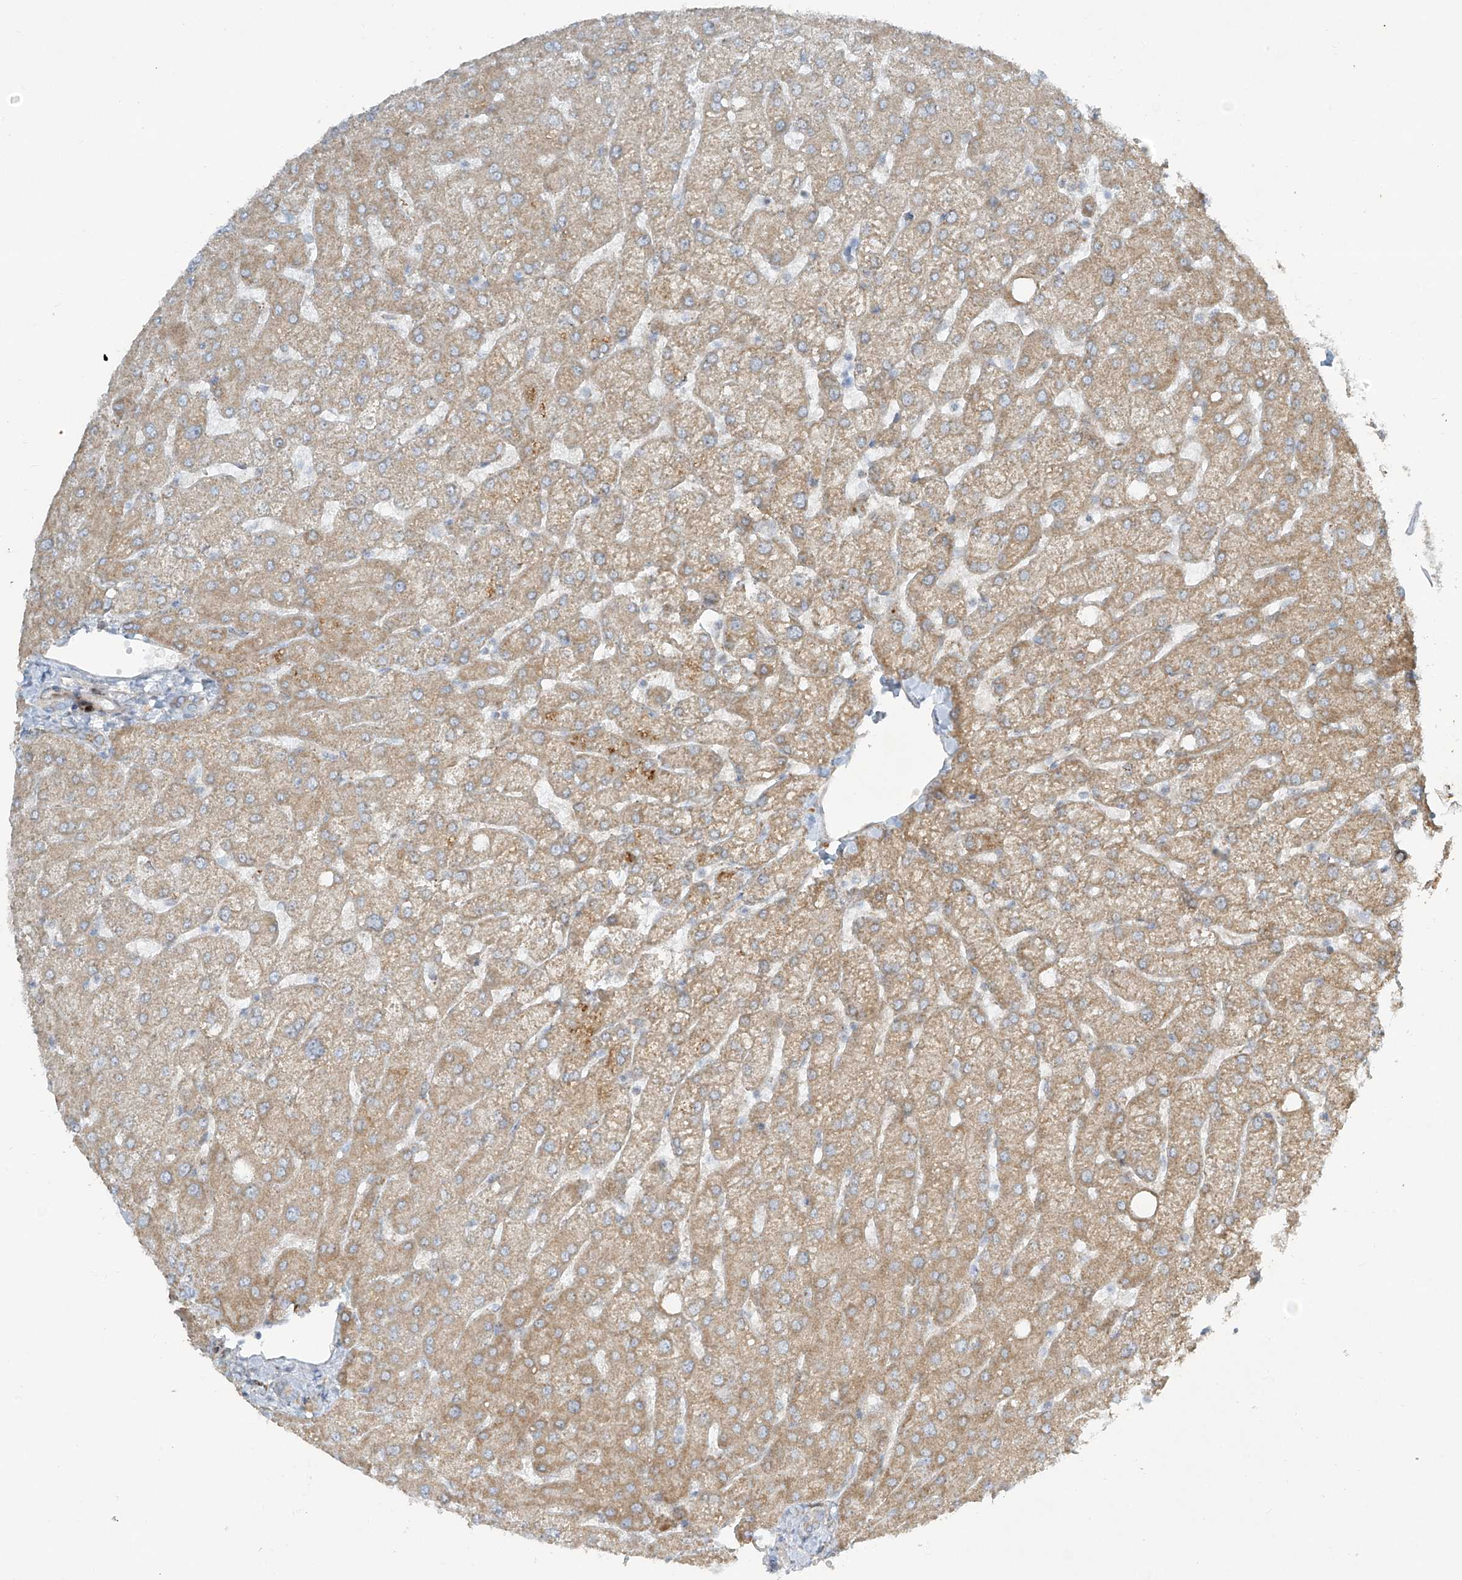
{"staining": {"intensity": "negative", "quantity": "none", "location": "none"}, "tissue": "liver", "cell_type": "Cholangiocytes", "image_type": "normal", "snomed": [{"axis": "morphology", "description": "Normal tissue, NOS"}, {"axis": "topography", "description": "Liver"}], "caption": "DAB (3,3'-diaminobenzidine) immunohistochemical staining of normal human liver shows no significant expression in cholangiocytes. Brightfield microscopy of IHC stained with DAB (3,3'-diaminobenzidine) (brown) and hematoxylin (blue), captured at high magnification.", "gene": "SMDT1", "patient": {"sex": "female", "age": 54}}